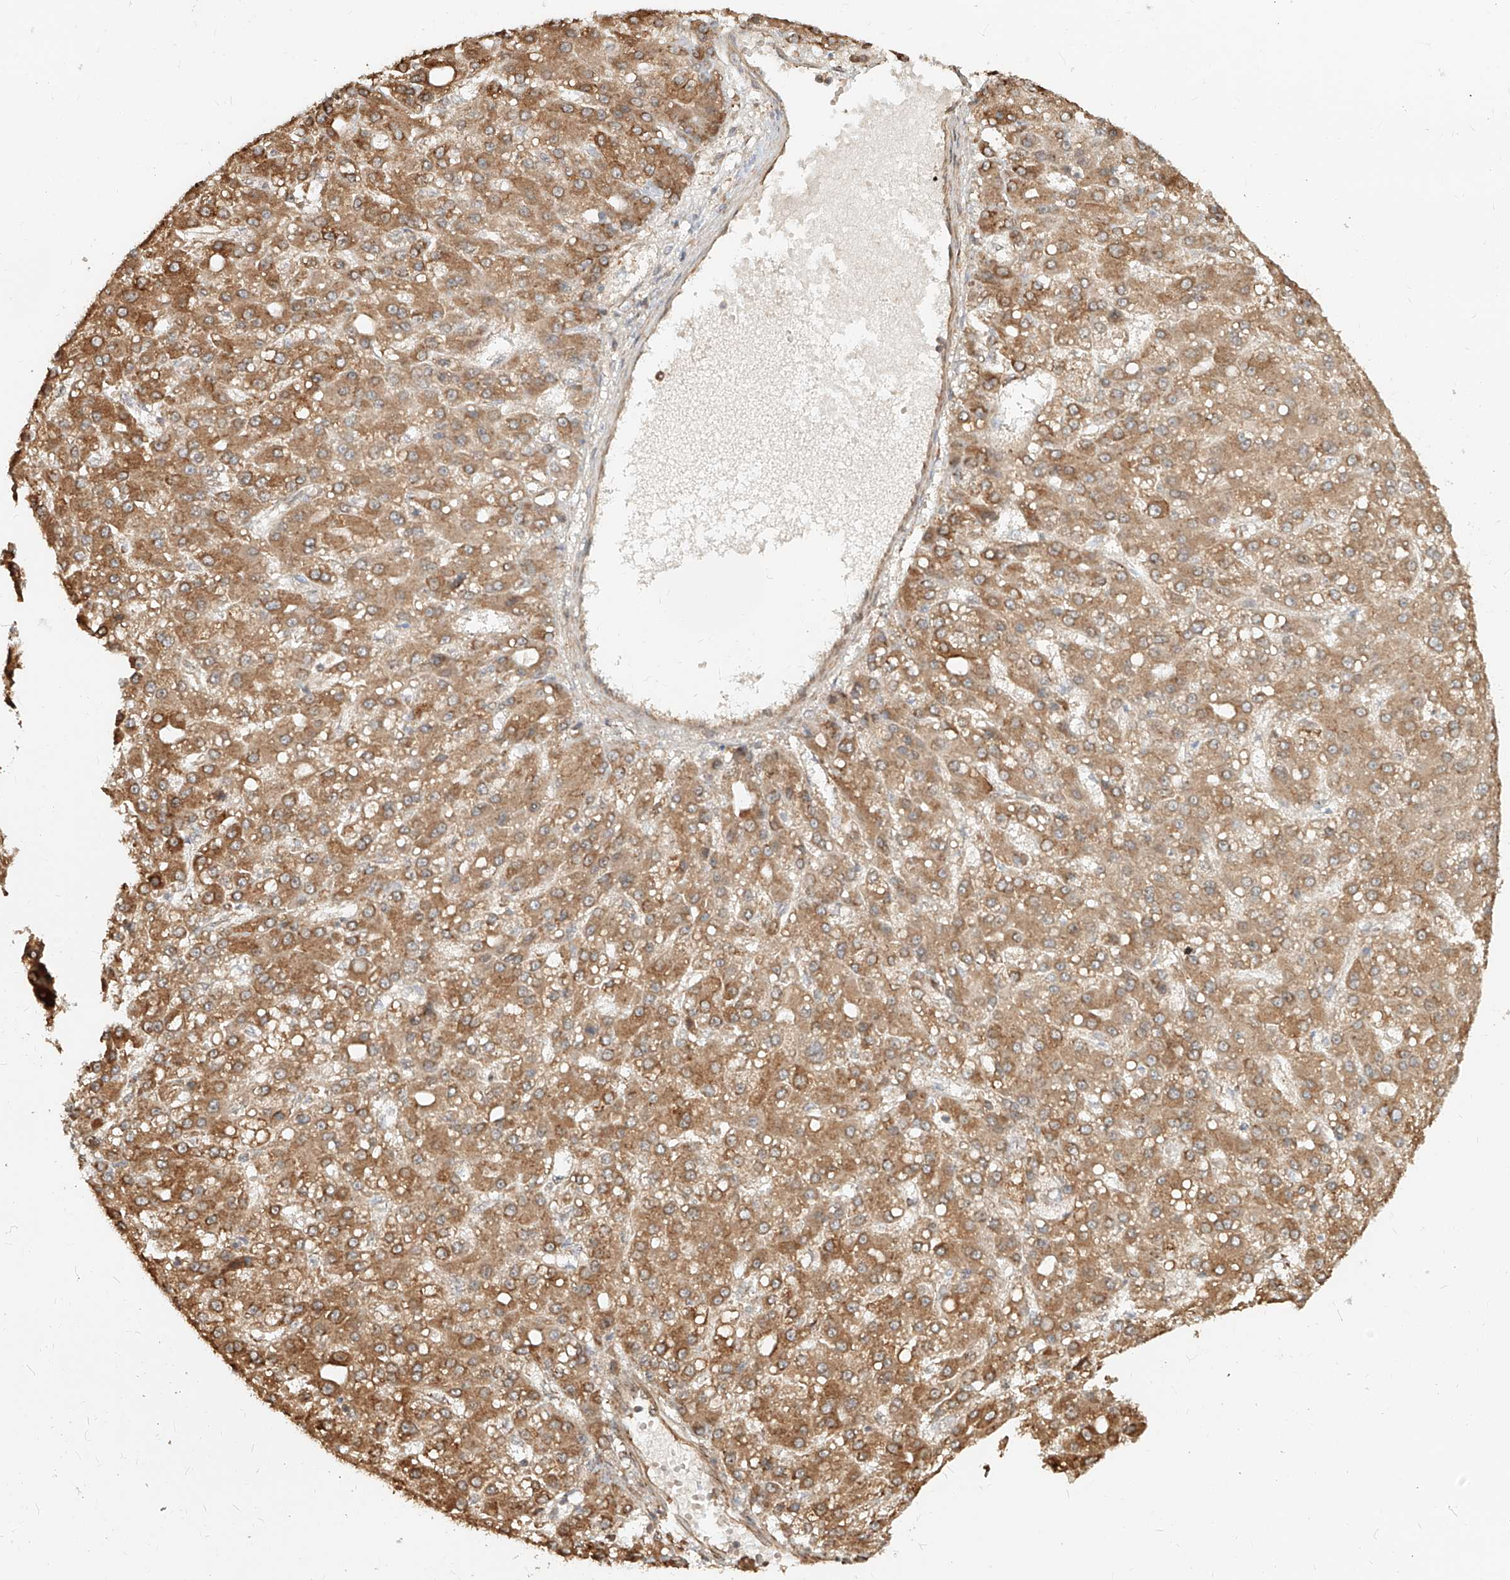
{"staining": {"intensity": "moderate", "quantity": ">75%", "location": "cytoplasmic/membranous"}, "tissue": "liver cancer", "cell_type": "Tumor cells", "image_type": "cancer", "snomed": [{"axis": "morphology", "description": "Carcinoma, Hepatocellular, NOS"}, {"axis": "topography", "description": "Liver"}], "caption": "IHC micrograph of neoplastic tissue: human liver cancer stained using immunohistochemistry displays medium levels of moderate protein expression localized specifically in the cytoplasmic/membranous of tumor cells, appearing as a cytoplasmic/membranous brown color.", "gene": "UBE2K", "patient": {"sex": "male", "age": 67}}